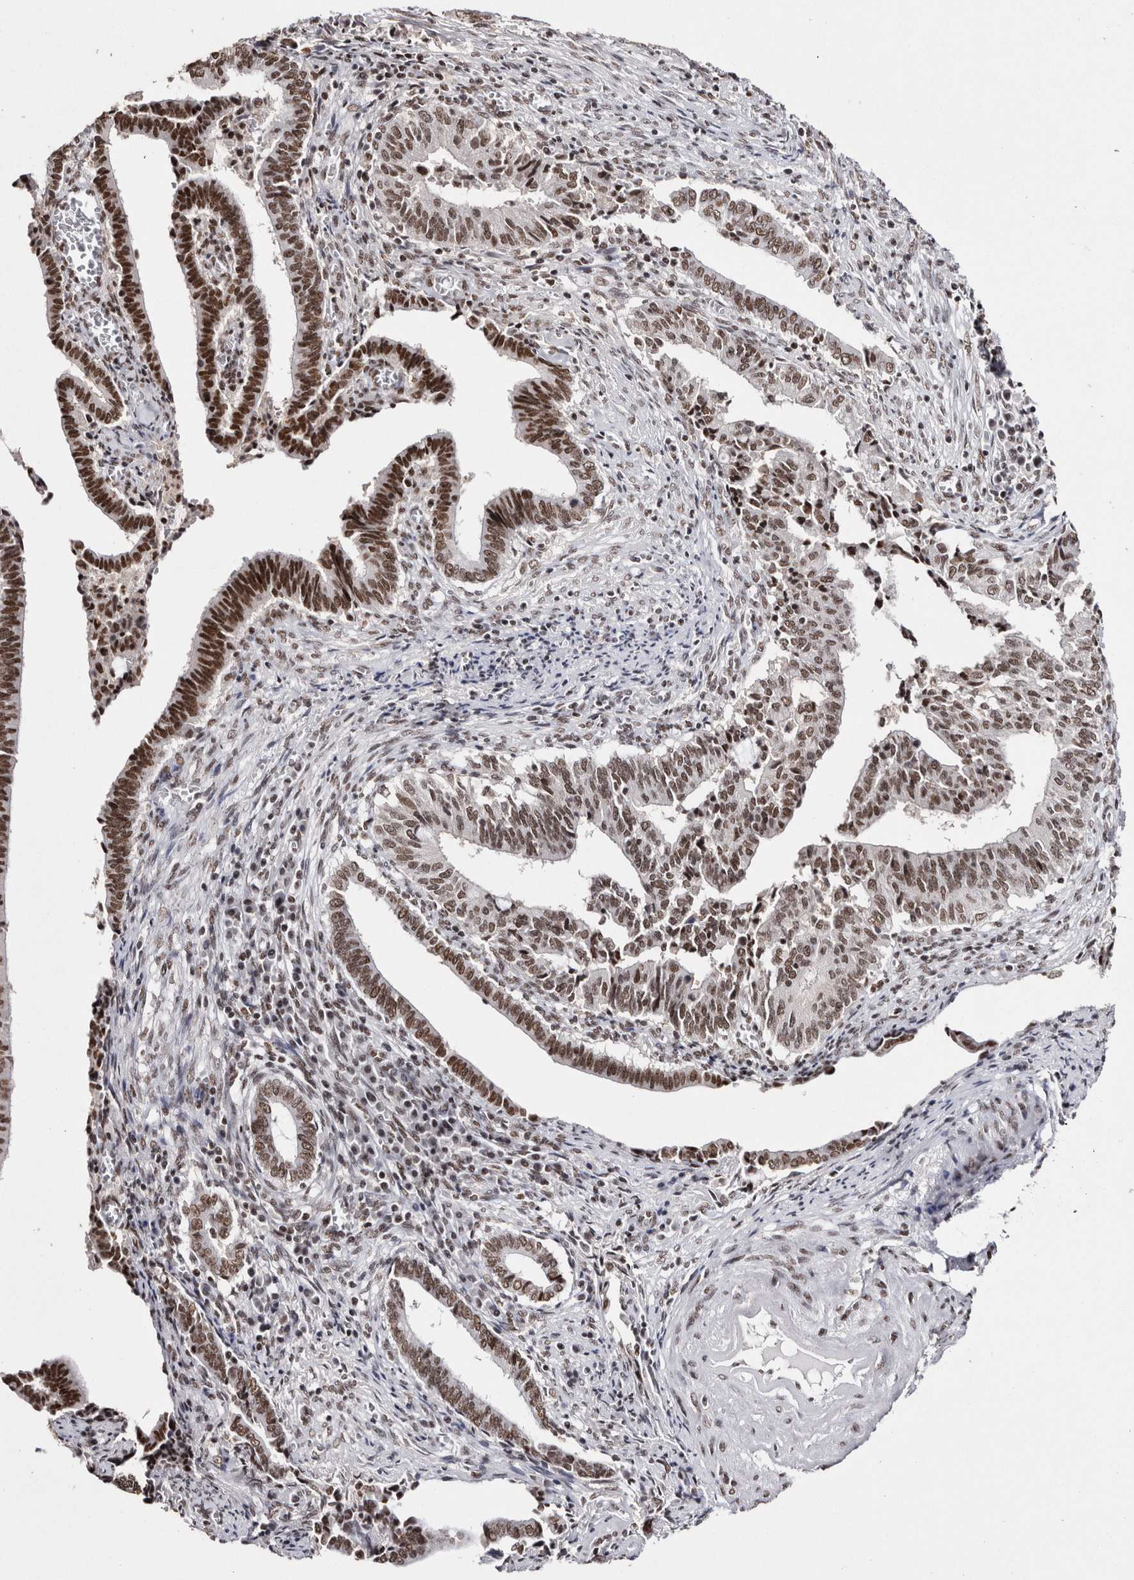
{"staining": {"intensity": "moderate", "quantity": ">75%", "location": "nuclear"}, "tissue": "cervical cancer", "cell_type": "Tumor cells", "image_type": "cancer", "snomed": [{"axis": "morphology", "description": "Adenocarcinoma, NOS"}, {"axis": "topography", "description": "Cervix"}], "caption": "The histopathology image reveals immunohistochemical staining of cervical cancer. There is moderate nuclear staining is appreciated in approximately >75% of tumor cells.", "gene": "SMC1A", "patient": {"sex": "female", "age": 44}}